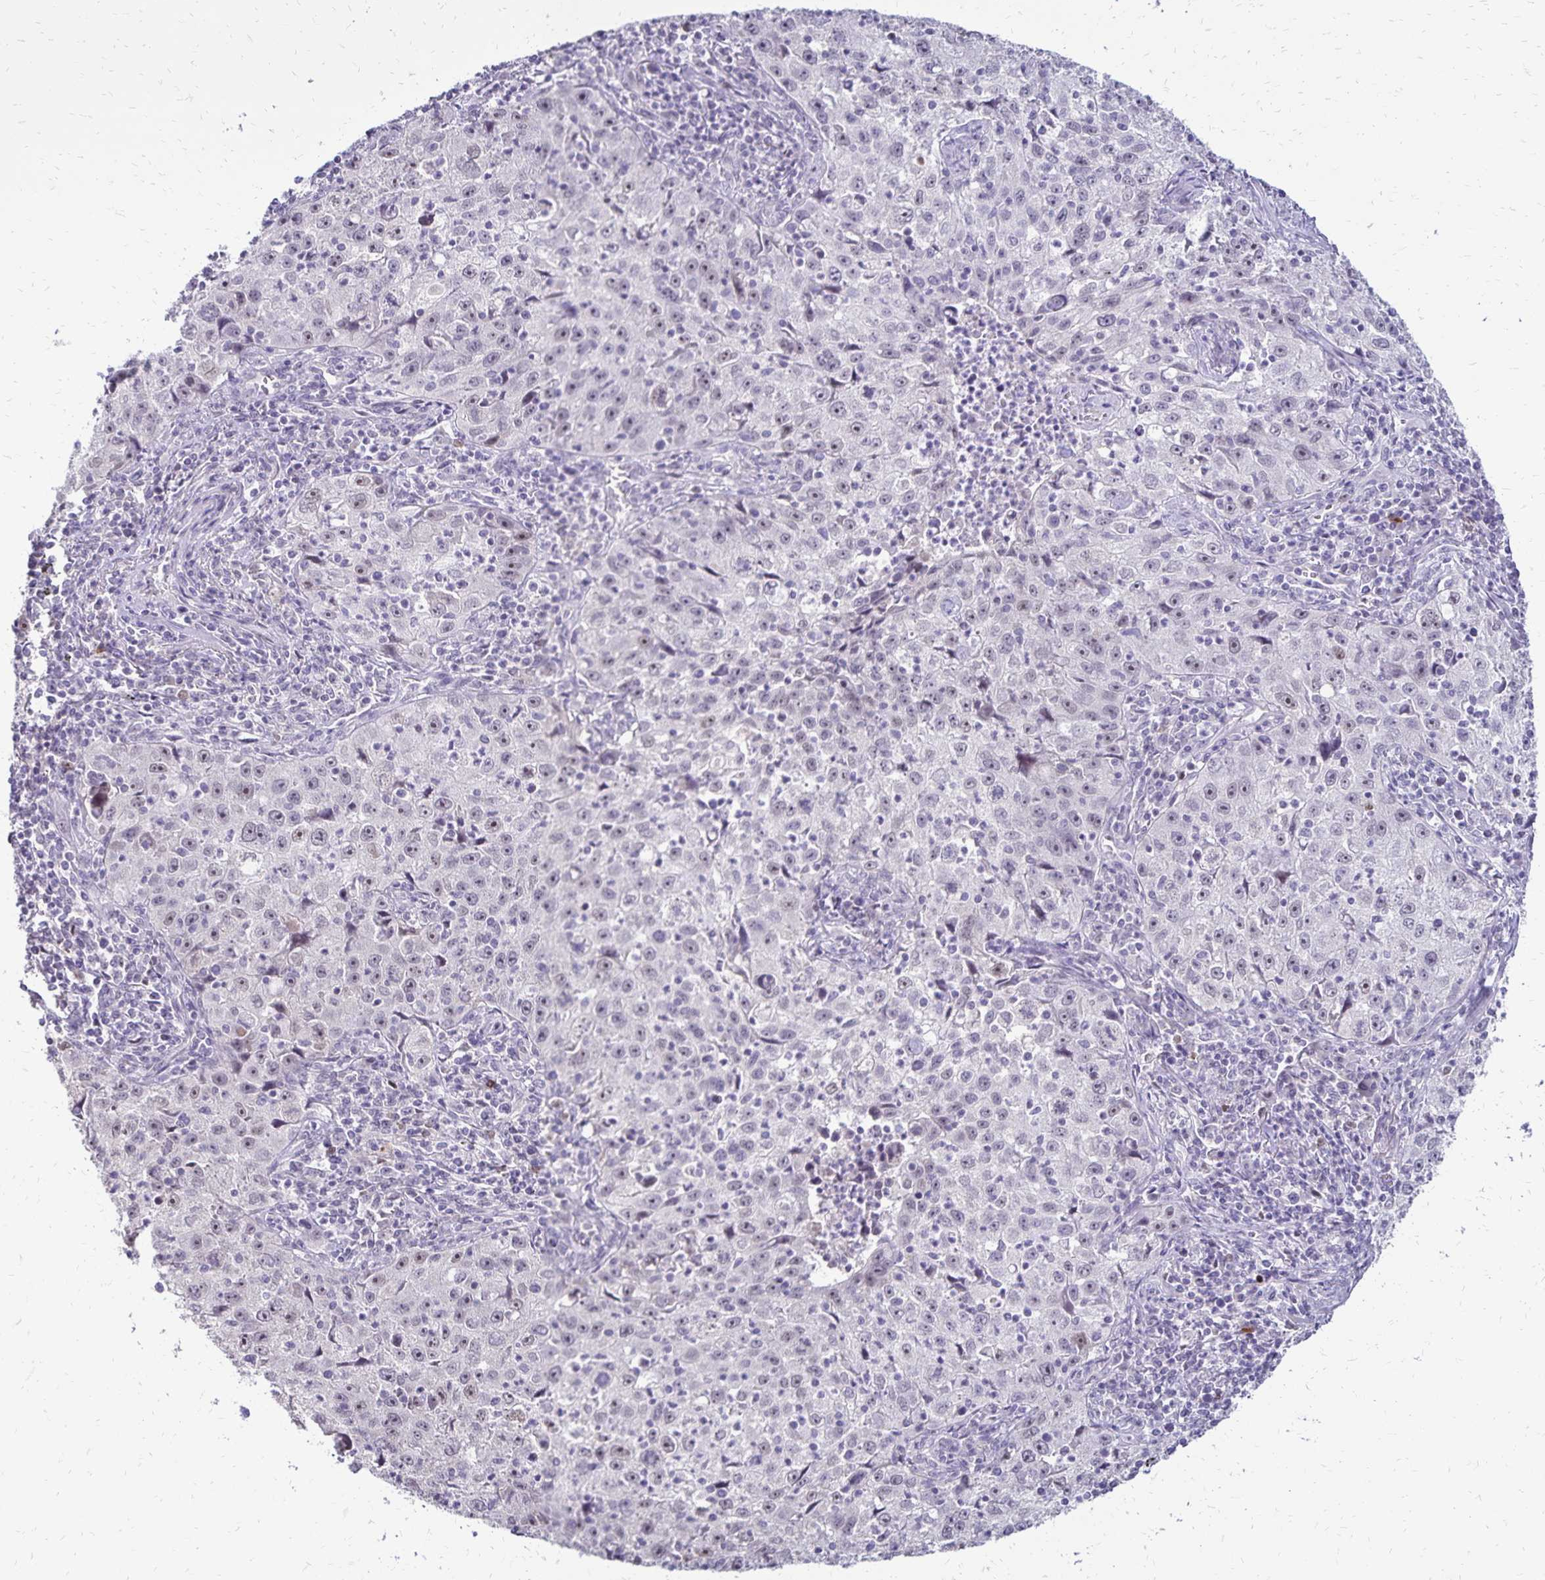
{"staining": {"intensity": "weak", "quantity": "<25%", "location": "nuclear"}, "tissue": "lung cancer", "cell_type": "Tumor cells", "image_type": "cancer", "snomed": [{"axis": "morphology", "description": "Squamous cell carcinoma, NOS"}, {"axis": "topography", "description": "Lung"}], "caption": "DAB (3,3'-diaminobenzidine) immunohistochemical staining of human lung cancer reveals no significant expression in tumor cells.", "gene": "POLB", "patient": {"sex": "male", "age": 71}}